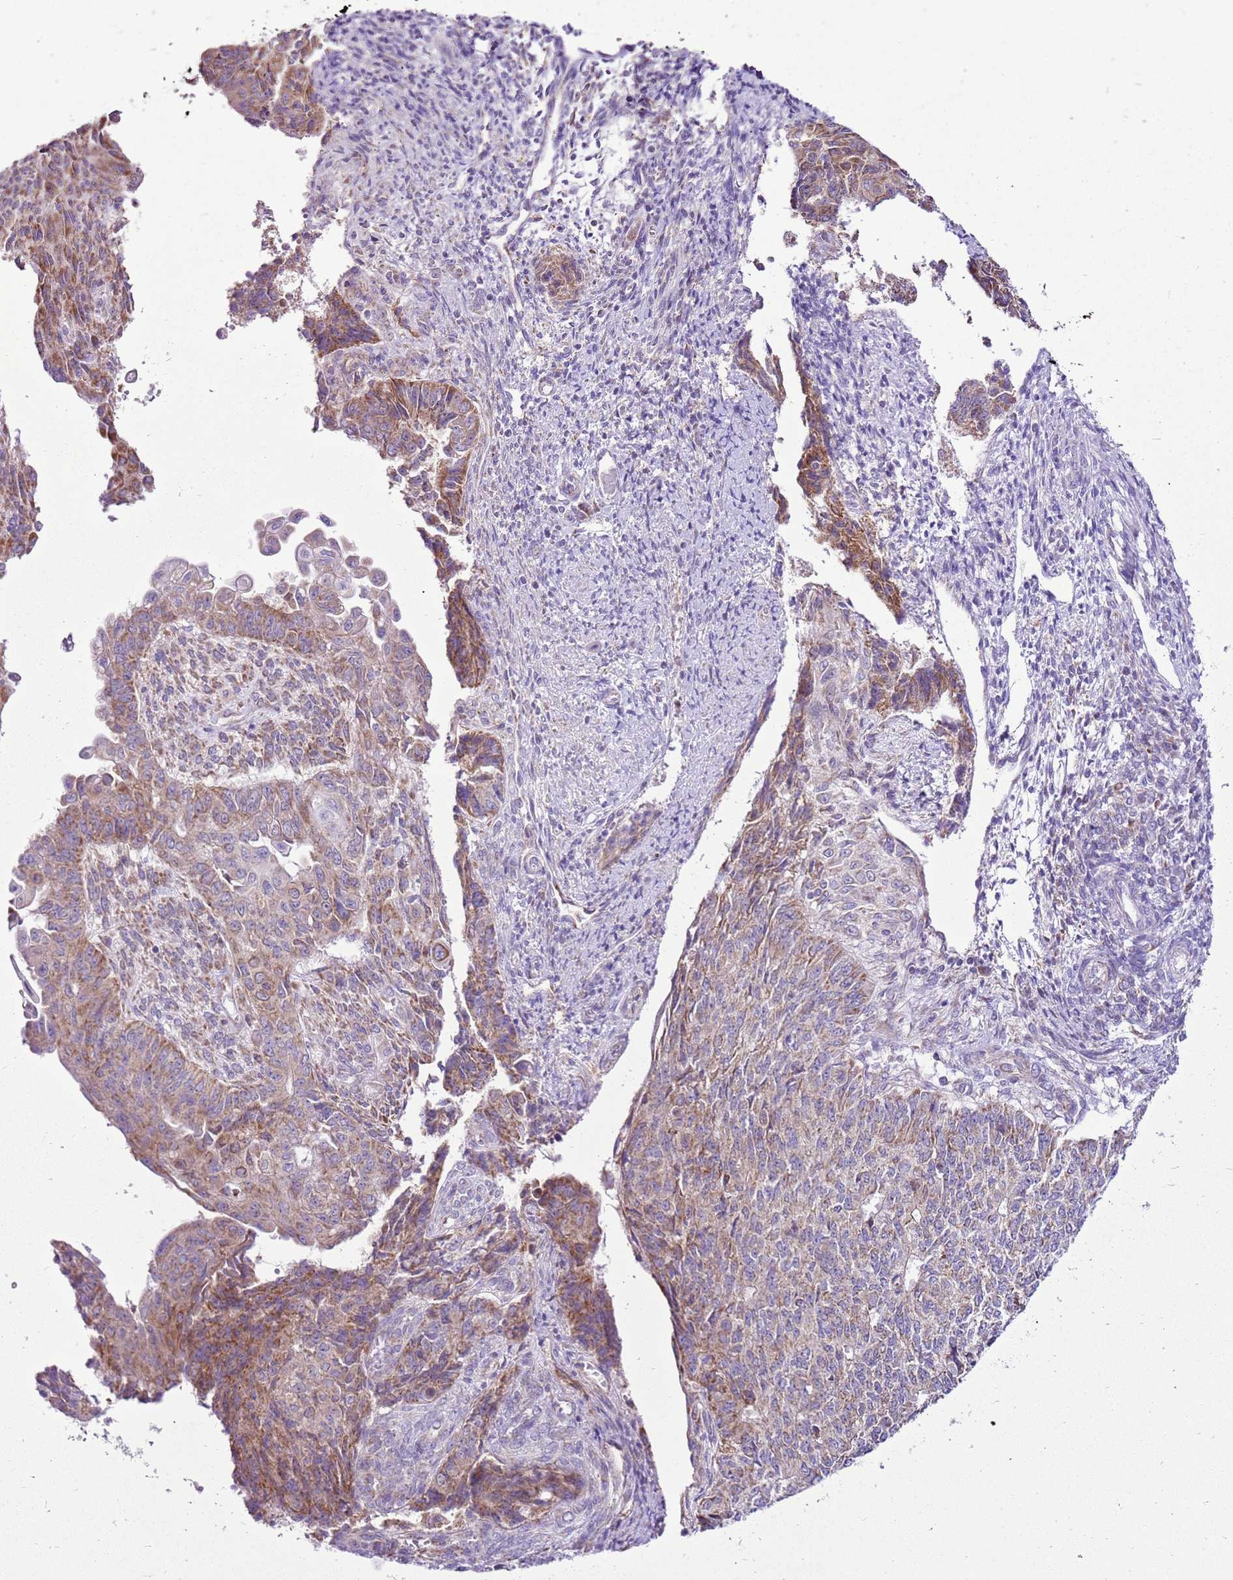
{"staining": {"intensity": "moderate", "quantity": "25%-75%", "location": "cytoplasmic/membranous"}, "tissue": "endometrial cancer", "cell_type": "Tumor cells", "image_type": "cancer", "snomed": [{"axis": "morphology", "description": "Adenocarcinoma, NOS"}, {"axis": "topography", "description": "Endometrium"}], "caption": "A histopathology image of human endometrial cancer stained for a protein reveals moderate cytoplasmic/membranous brown staining in tumor cells.", "gene": "MRPL36", "patient": {"sex": "female", "age": 32}}